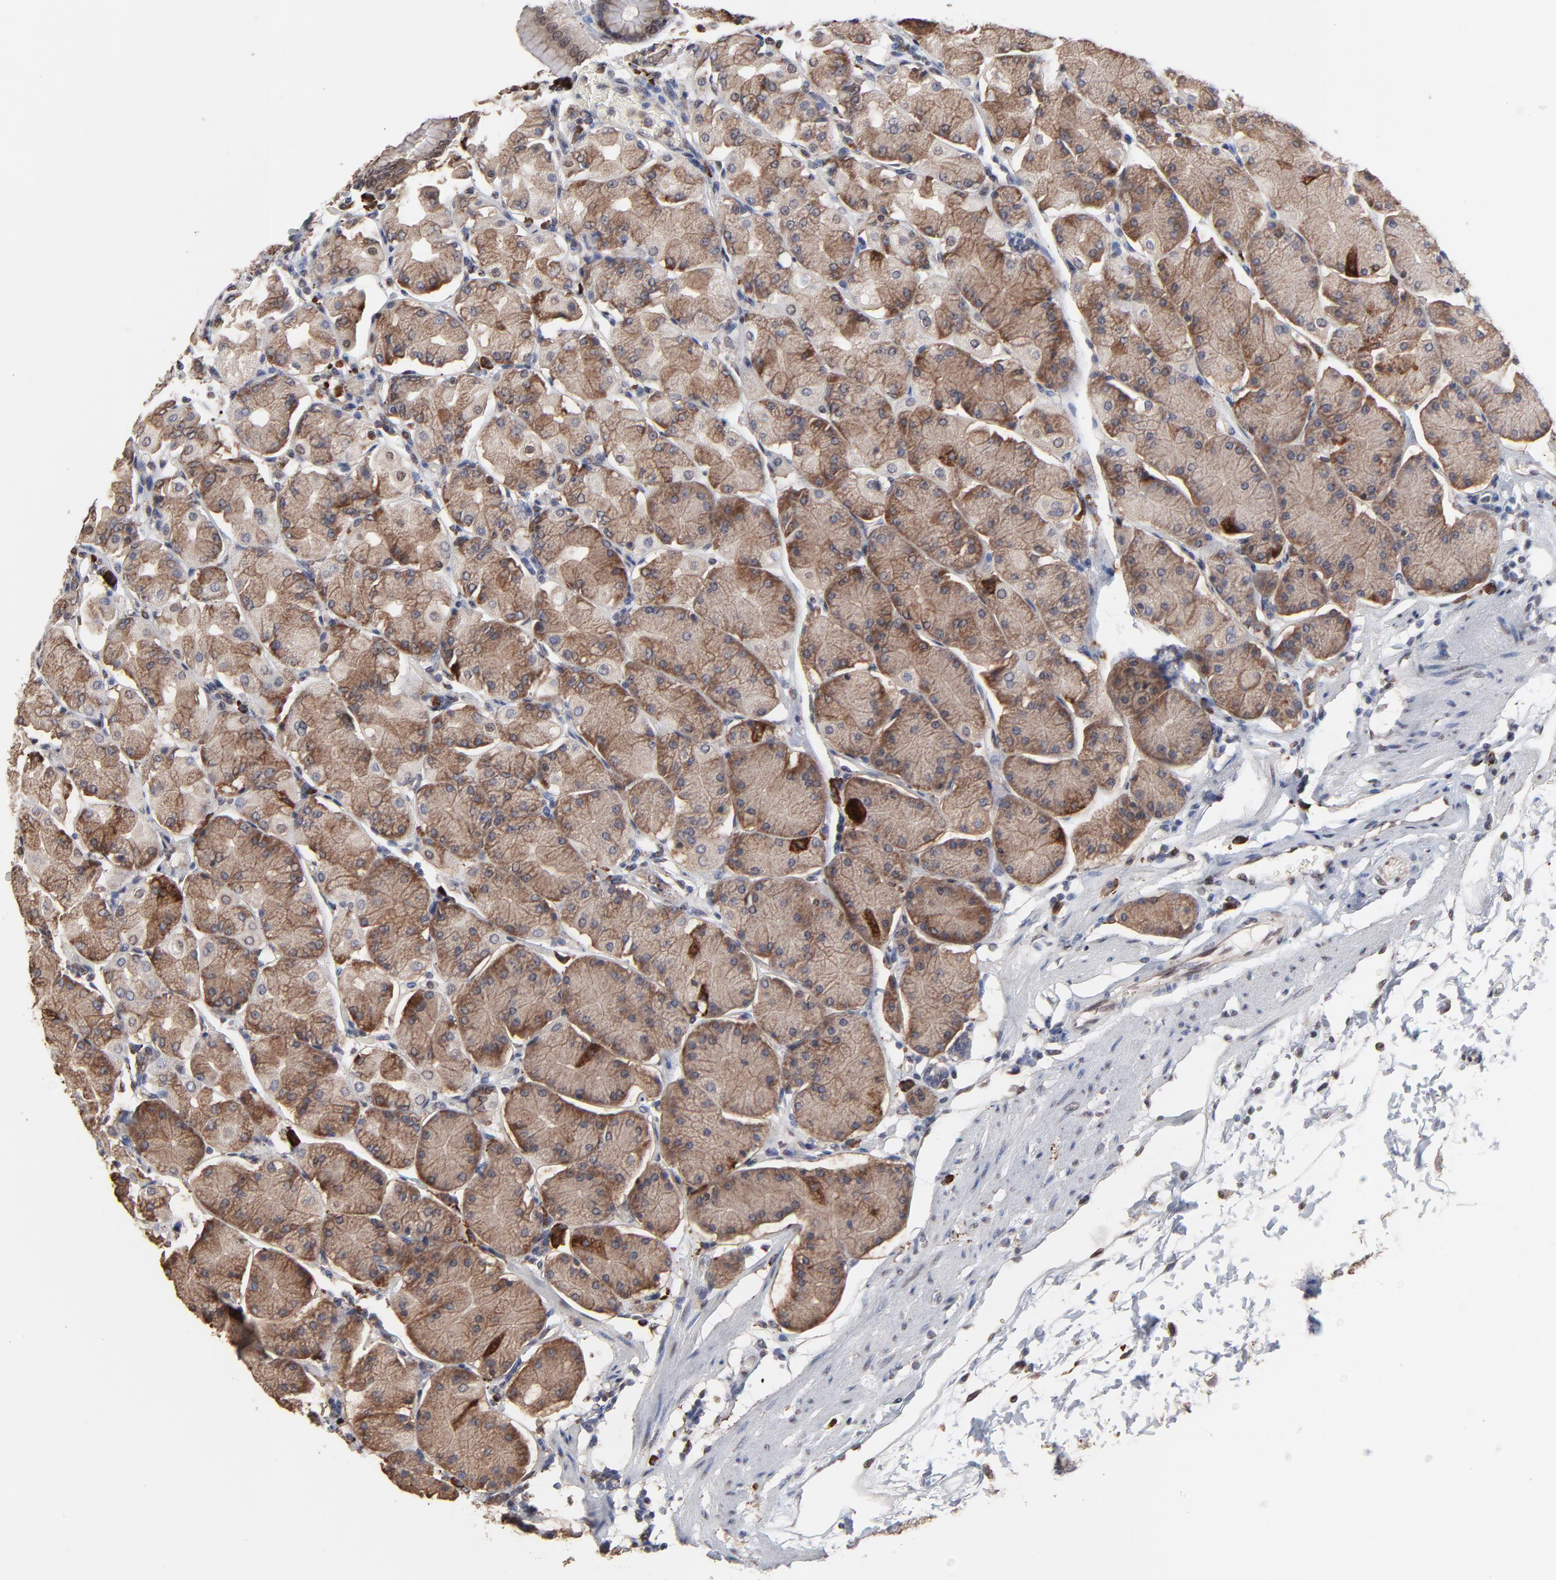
{"staining": {"intensity": "strong", "quantity": ">75%", "location": "cytoplasmic/membranous"}, "tissue": "stomach", "cell_type": "Glandular cells", "image_type": "normal", "snomed": [{"axis": "morphology", "description": "Normal tissue, NOS"}, {"axis": "topography", "description": "Stomach, upper"}, {"axis": "topography", "description": "Stomach"}], "caption": "Protein expression analysis of normal stomach reveals strong cytoplasmic/membranous expression in approximately >75% of glandular cells. (DAB (3,3'-diaminobenzidine) IHC with brightfield microscopy, high magnification).", "gene": "CHM", "patient": {"sex": "male", "age": 76}}